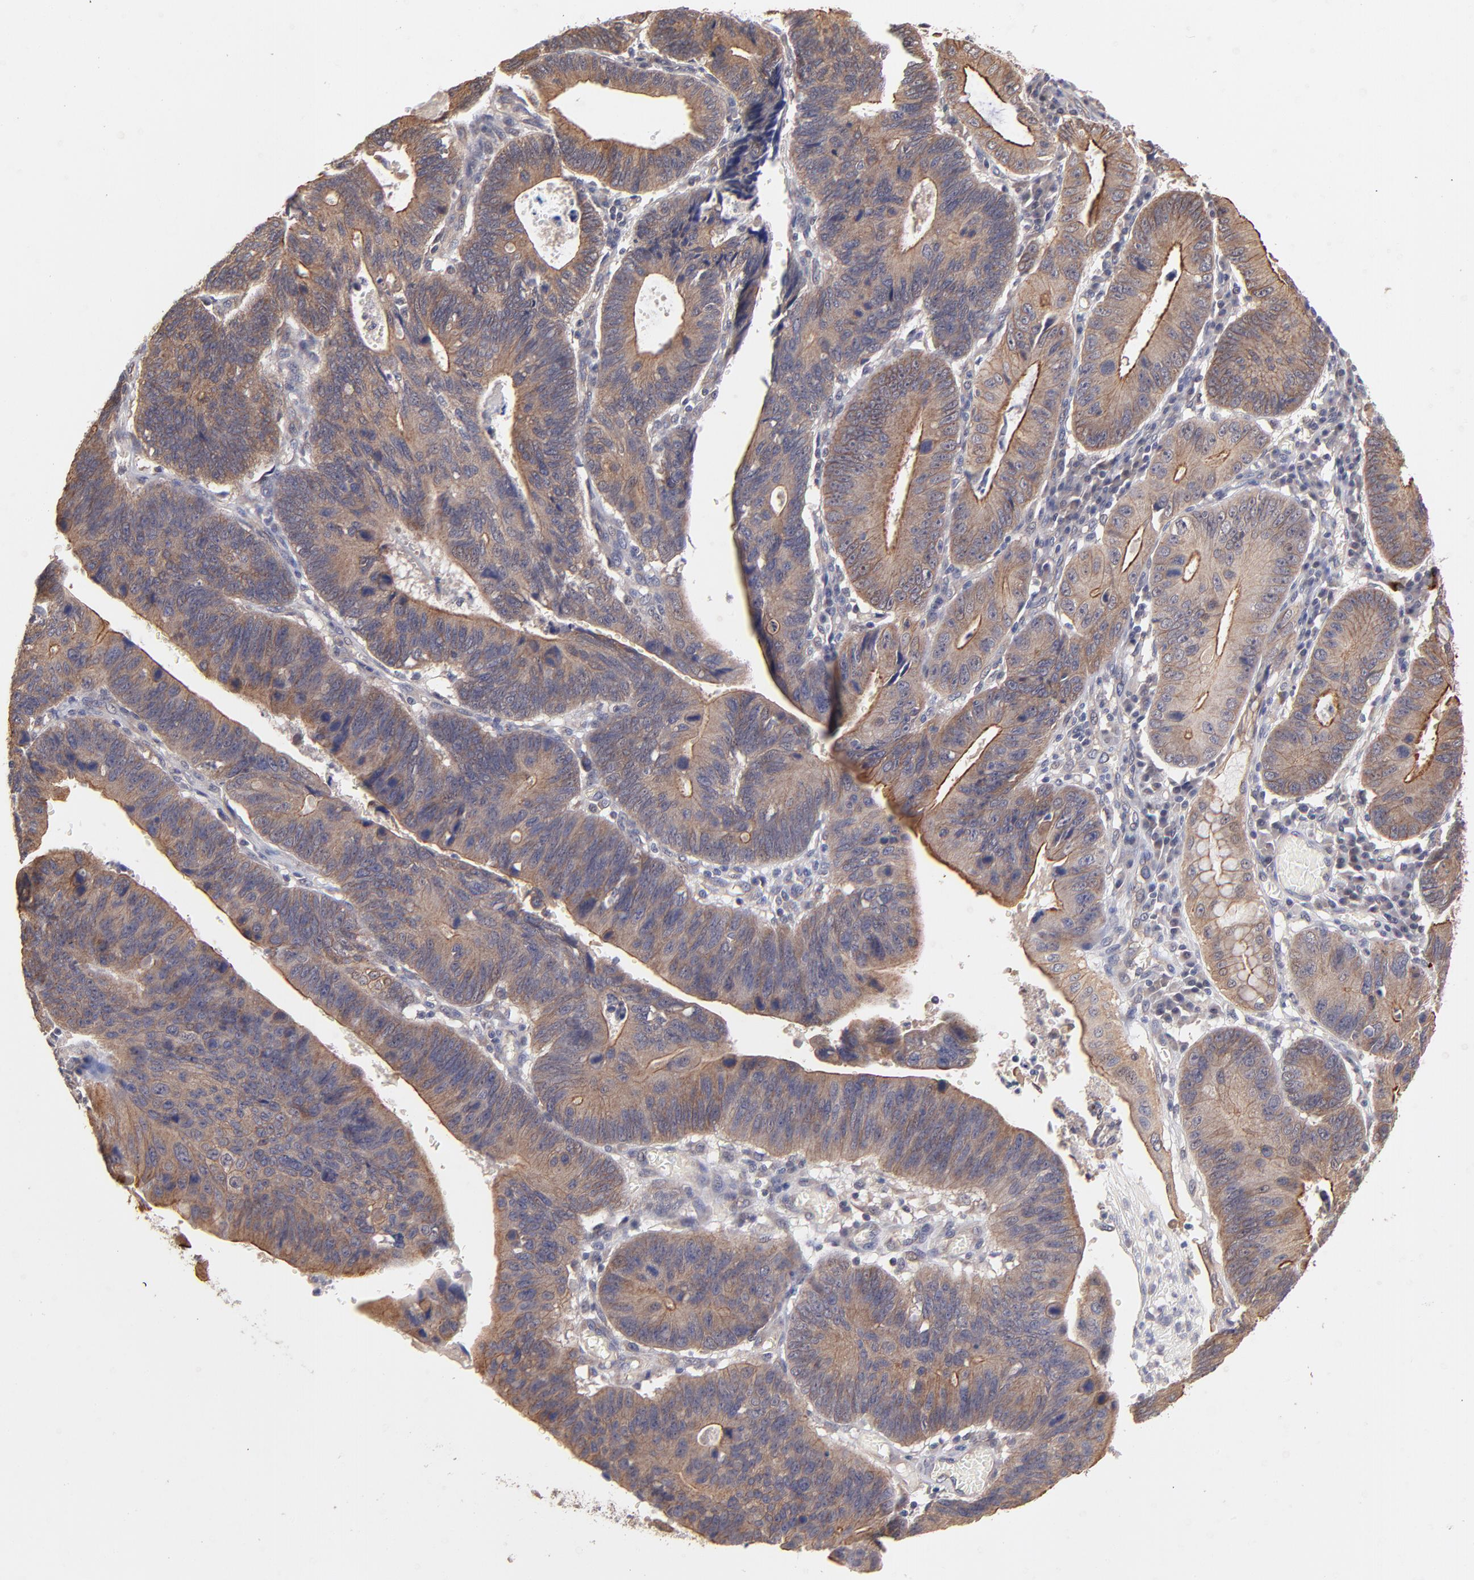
{"staining": {"intensity": "strong", "quantity": ">75%", "location": "cytoplasmic/membranous"}, "tissue": "stomach cancer", "cell_type": "Tumor cells", "image_type": "cancer", "snomed": [{"axis": "morphology", "description": "Adenocarcinoma, NOS"}, {"axis": "topography", "description": "Stomach"}], "caption": "The micrograph demonstrates staining of stomach adenocarcinoma, revealing strong cytoplasmic/membranous protein positivity (brown color) within tumor cells.", "gene": "STAP2", "patient": {"sex": "male", "age": 59}}